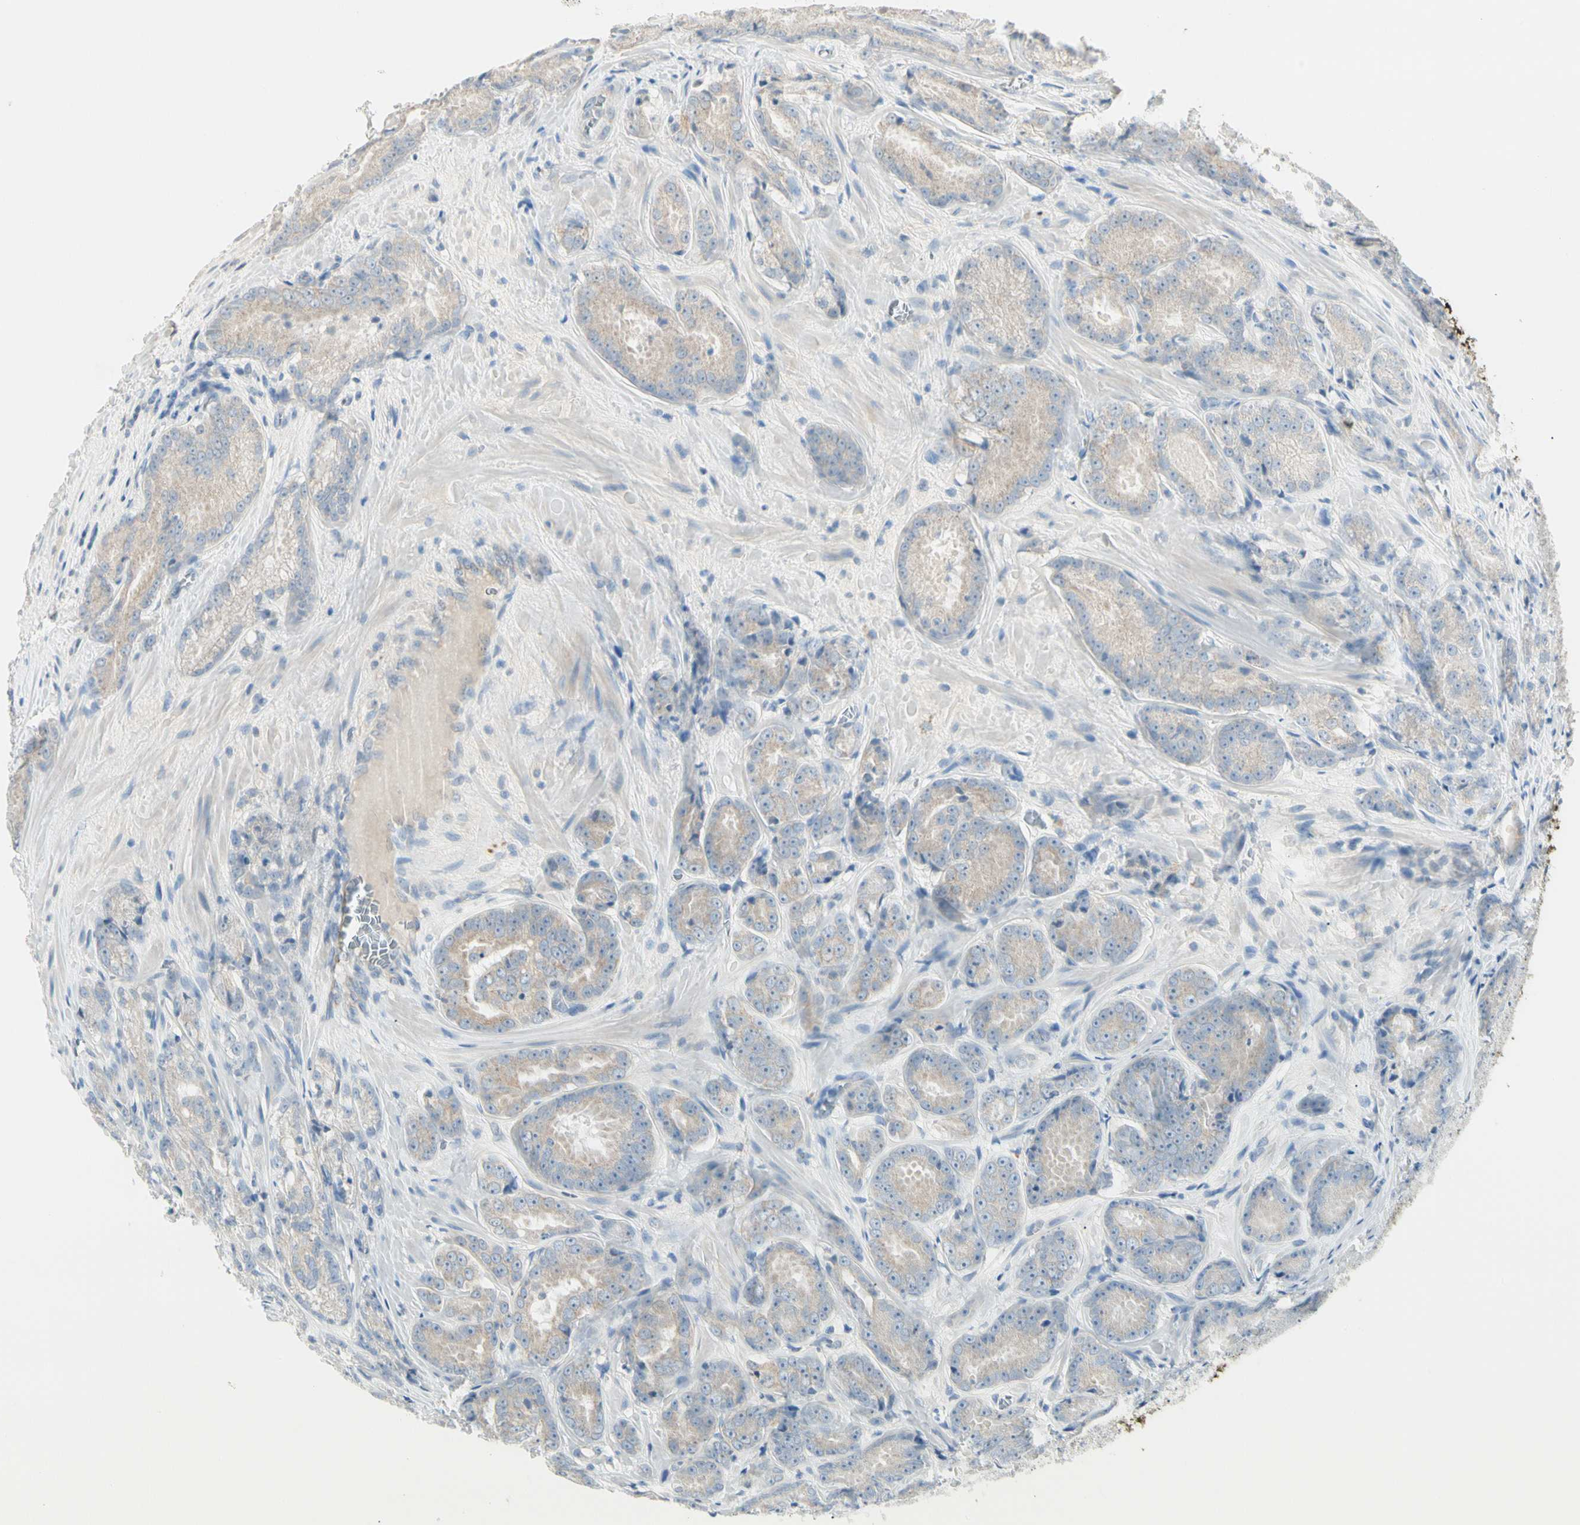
{"staining": {"intensity": "weak", "quantity": ">75%", "location": "cytoplasmic/membranous"}, "tissue": "prostate cancer", "cell_type": "Tumor cells", "image_type": "cancer", "snomed": [{"axis": "morphology", "description": "Adenocarcinoma, High grade"}, {"axis": "topography", "description": "Prostate"}], "caption": "Human prostate cancer (high-grade adenocarcinoma) stained for a protein (brown) reveals weak cytoplasmic/membranous positive positivity in approximately >75% of tumor cells.", "gene": "ALDH18A1", "patient": {"sex": "male", "age": 64}}